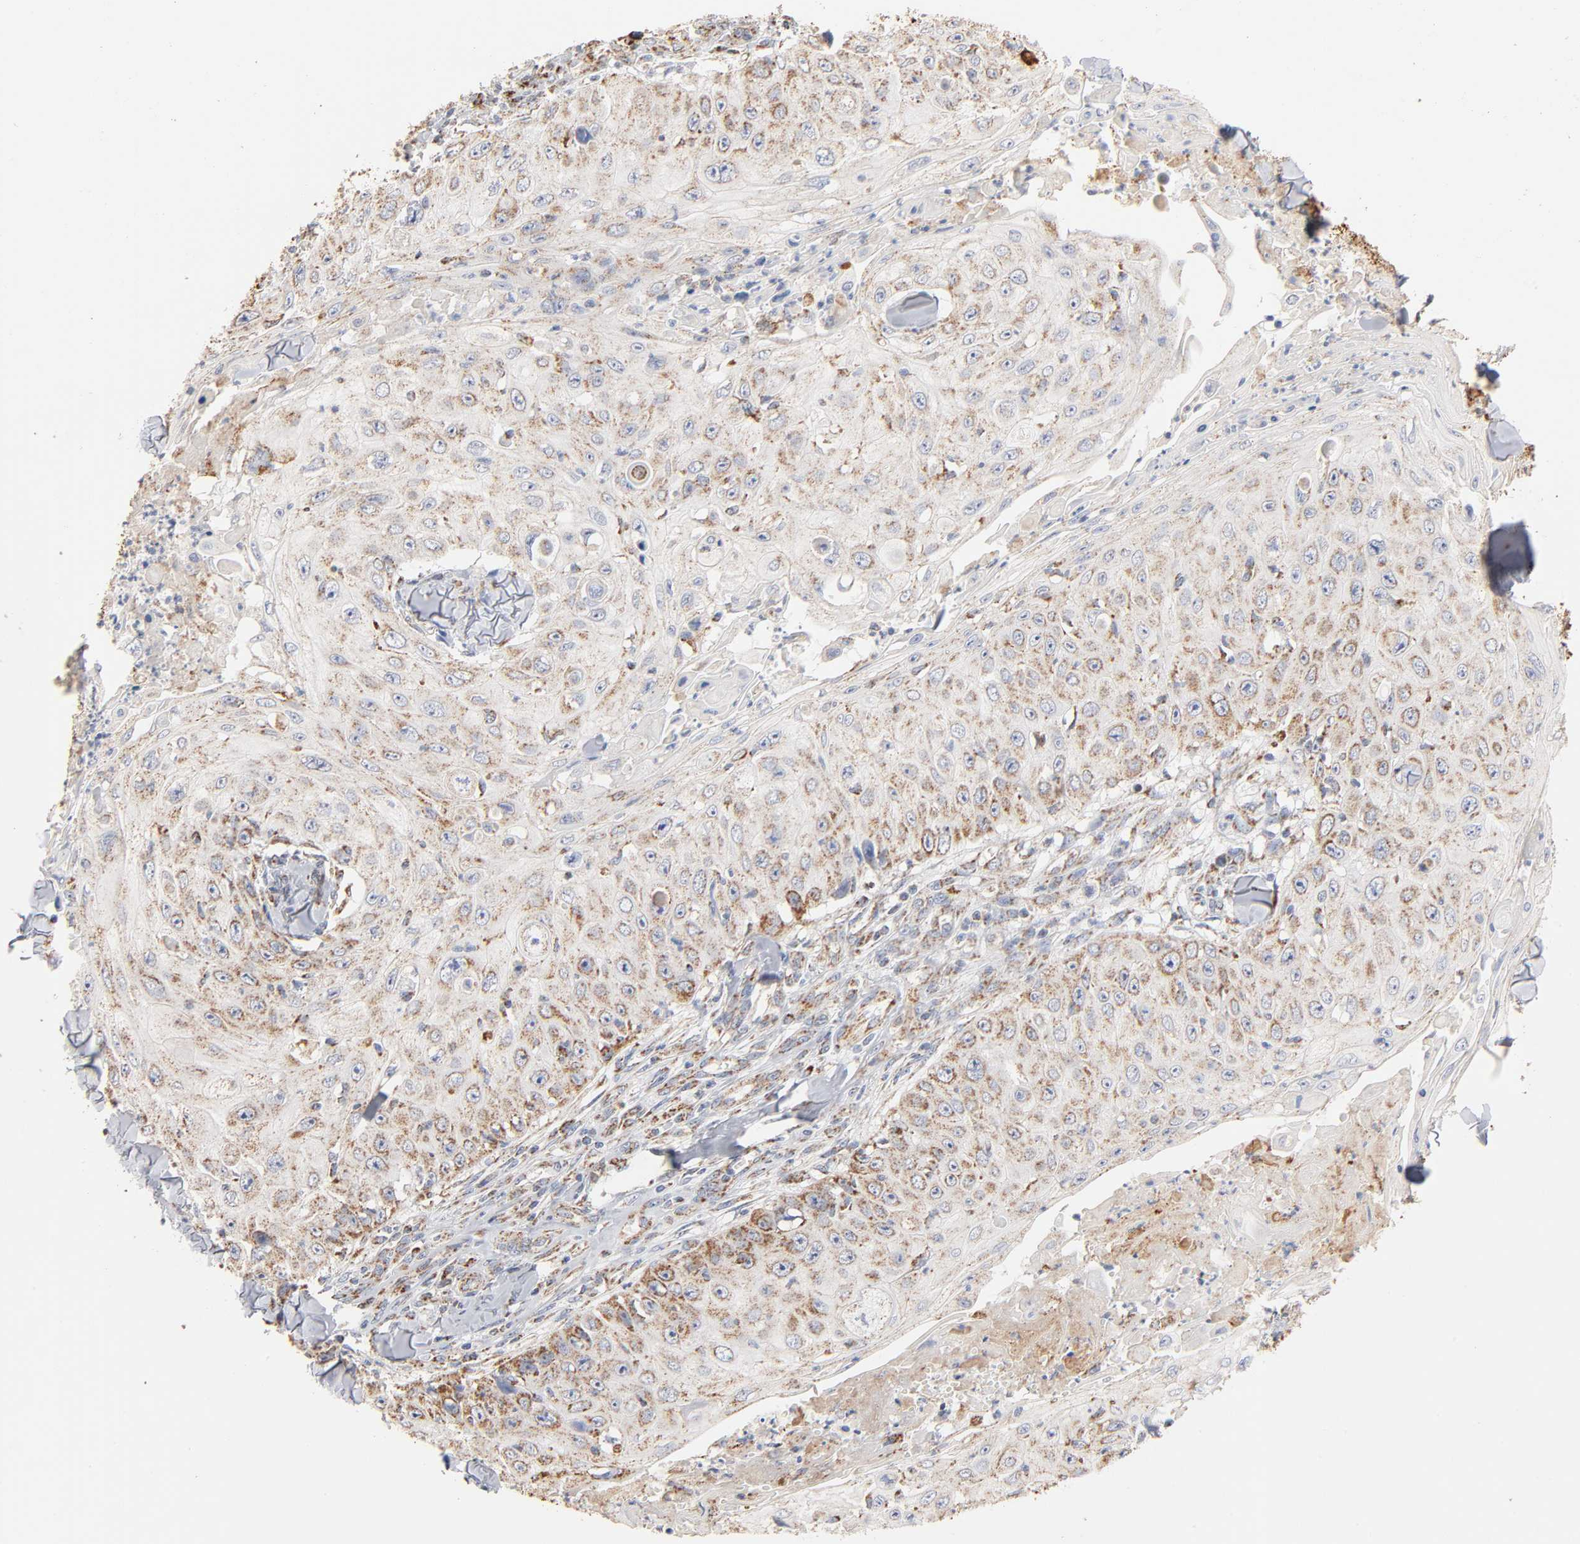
{"staining": {"intensity": "moderate", "quantity": "25%-75%", "location": "cytoplasmic/membranous"}, "tissue": "skin cancer", "cell_type": "Tumor cells", "image_type": "cancer", "snomed": [{"axis": "morphology", "description": "Squamous cell carcinoma, NOS"}, {"axis": "topography", "description": "Skin"}], "caption": "Moderate cytoplasmic/membranous positivity is present in about 25%-75% of tumor cells in skin cancer (squamous cell carcinoma).", "gene": "UQCRC1", "patient": {"sex": "male", "age": 86}}